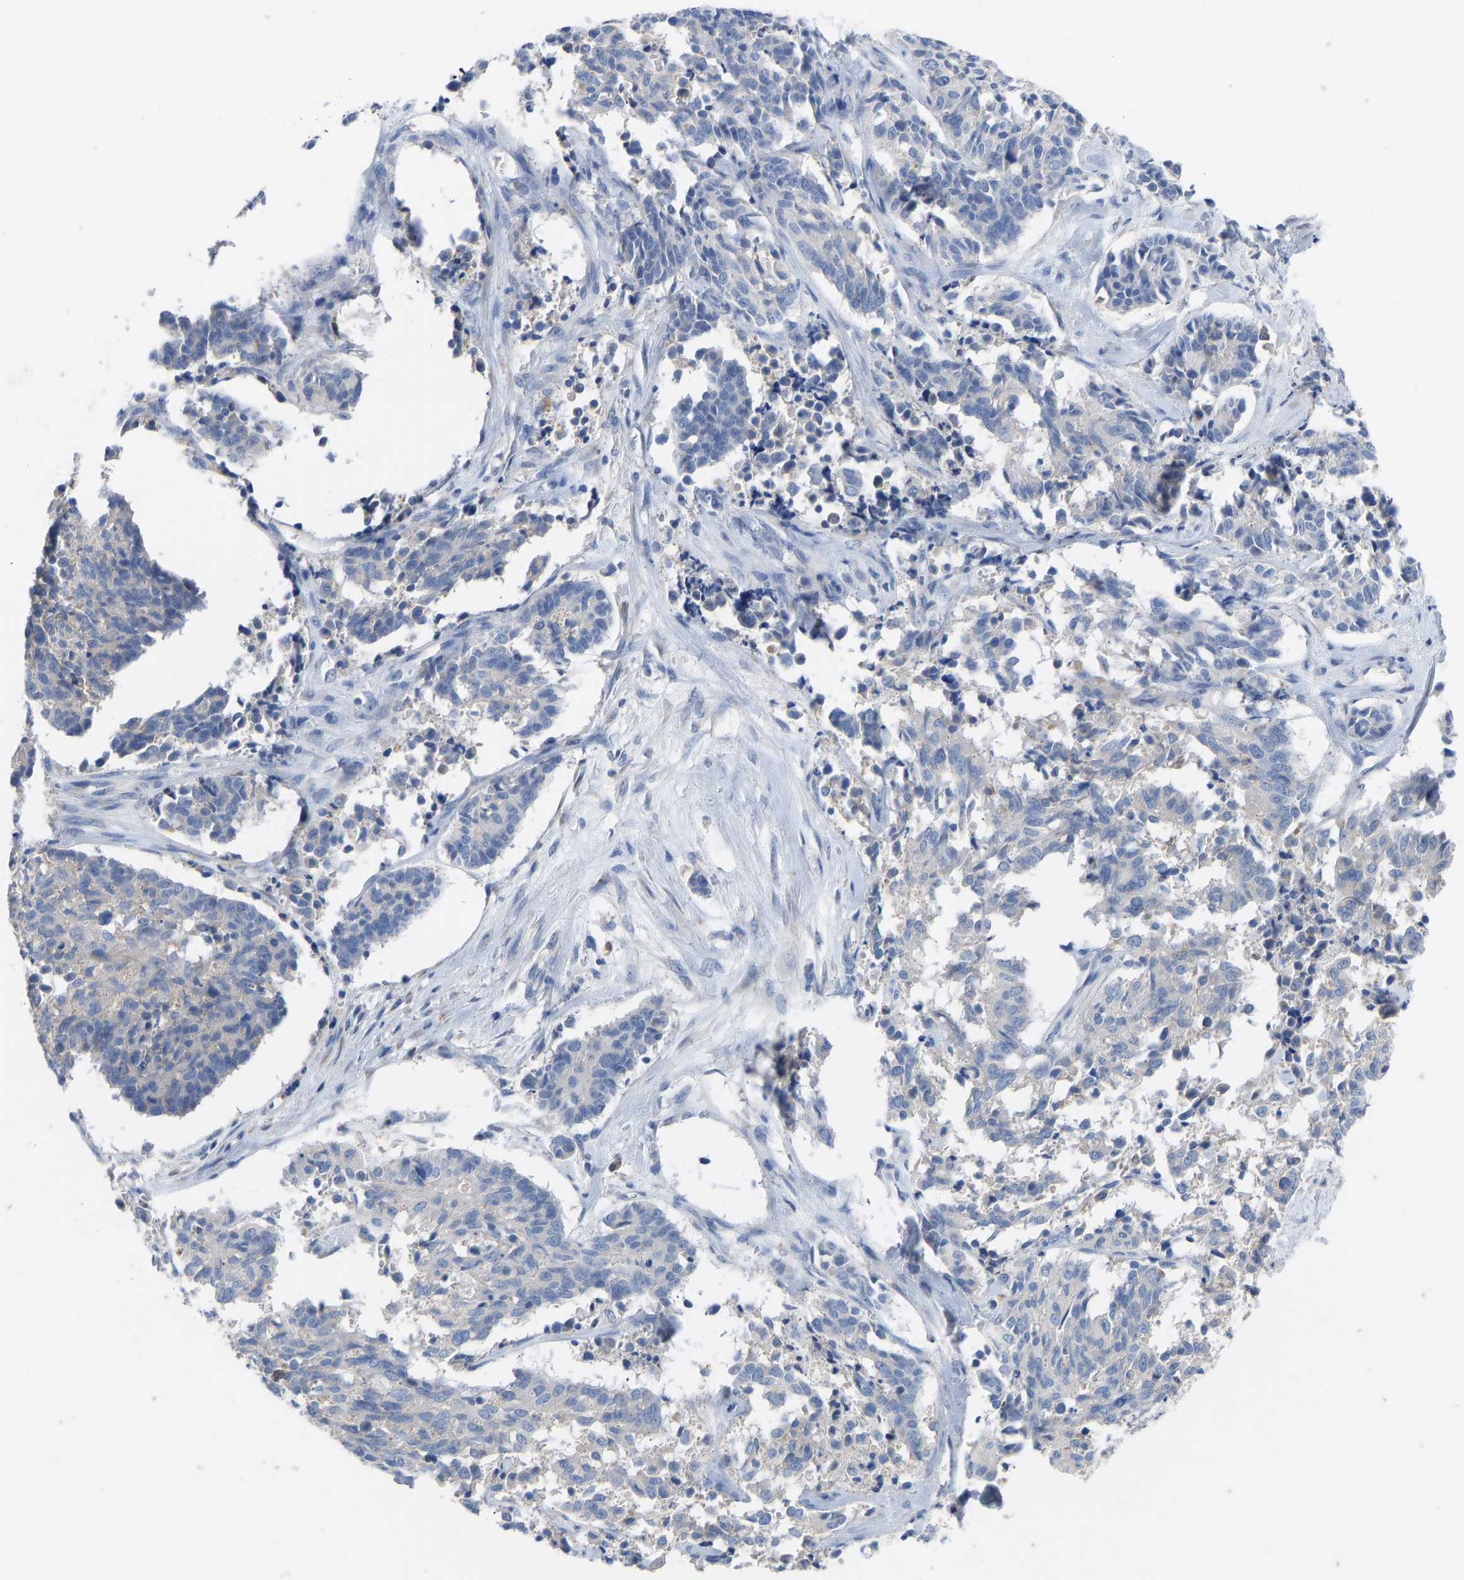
{"staining": {"intensity": "negative", "quantity": "none", "location": "none"}, "tissue": "cervical cancer", "cell_type": "Tumor cells", "image_type": "cancer", "snomed": [{"axis": "morphology", "description": "Squamous cell carcinoma, NOS"}, {"axis": "topography", "description": "Cervix"}], "caption": "This is a image of IHC staining of squamous cell carcinoma (cervical), which shows no expression in tumor cells. (Immunohistochemistry, brightfield microscopy, high magnification).", "gene": "OLIG2", "patient": {"sex": "female", "age": 35}}